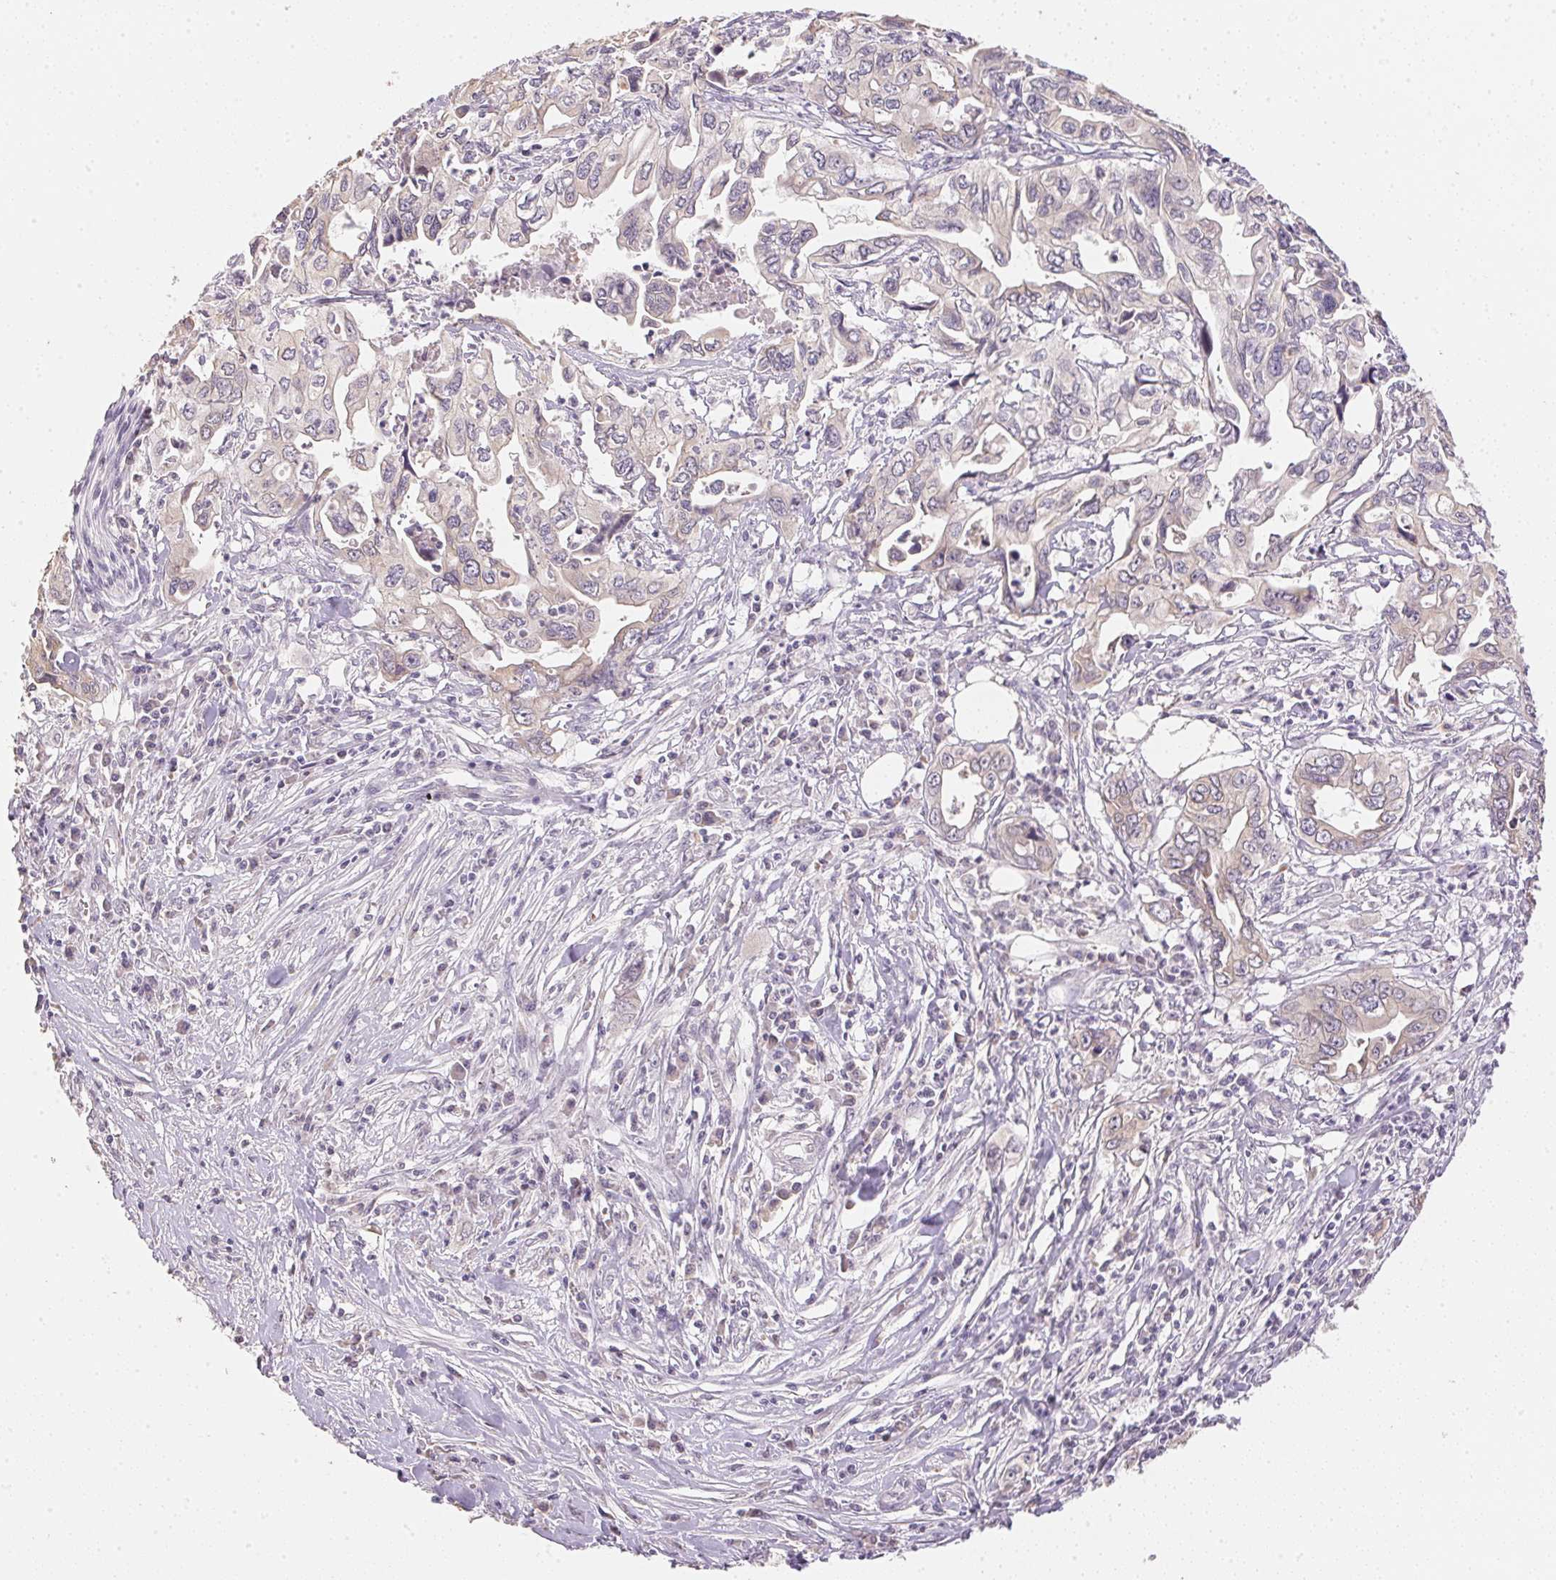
{"staining": {"intensity": "weak", "quantity": "25%-75%", "location": "cytoplasmic/membranous"}, "tissue": "pancreatic cancer", "cell_type": "Tumor cells", "image_type": "cancer", "snomed": [{"axis": "morphology", "description": "Adenocarcinoma, NOS"}, {"axis": "topography", "description": "Pancreas"}], "caption": "Pancreatic cancer stained with a brown dye displays weak cytoplasmic/membranous positive positivity in approximately 25%-75% of tumor cells.", "gene": "DHCR24", "patient": {"sex": "male", "age": 68}}